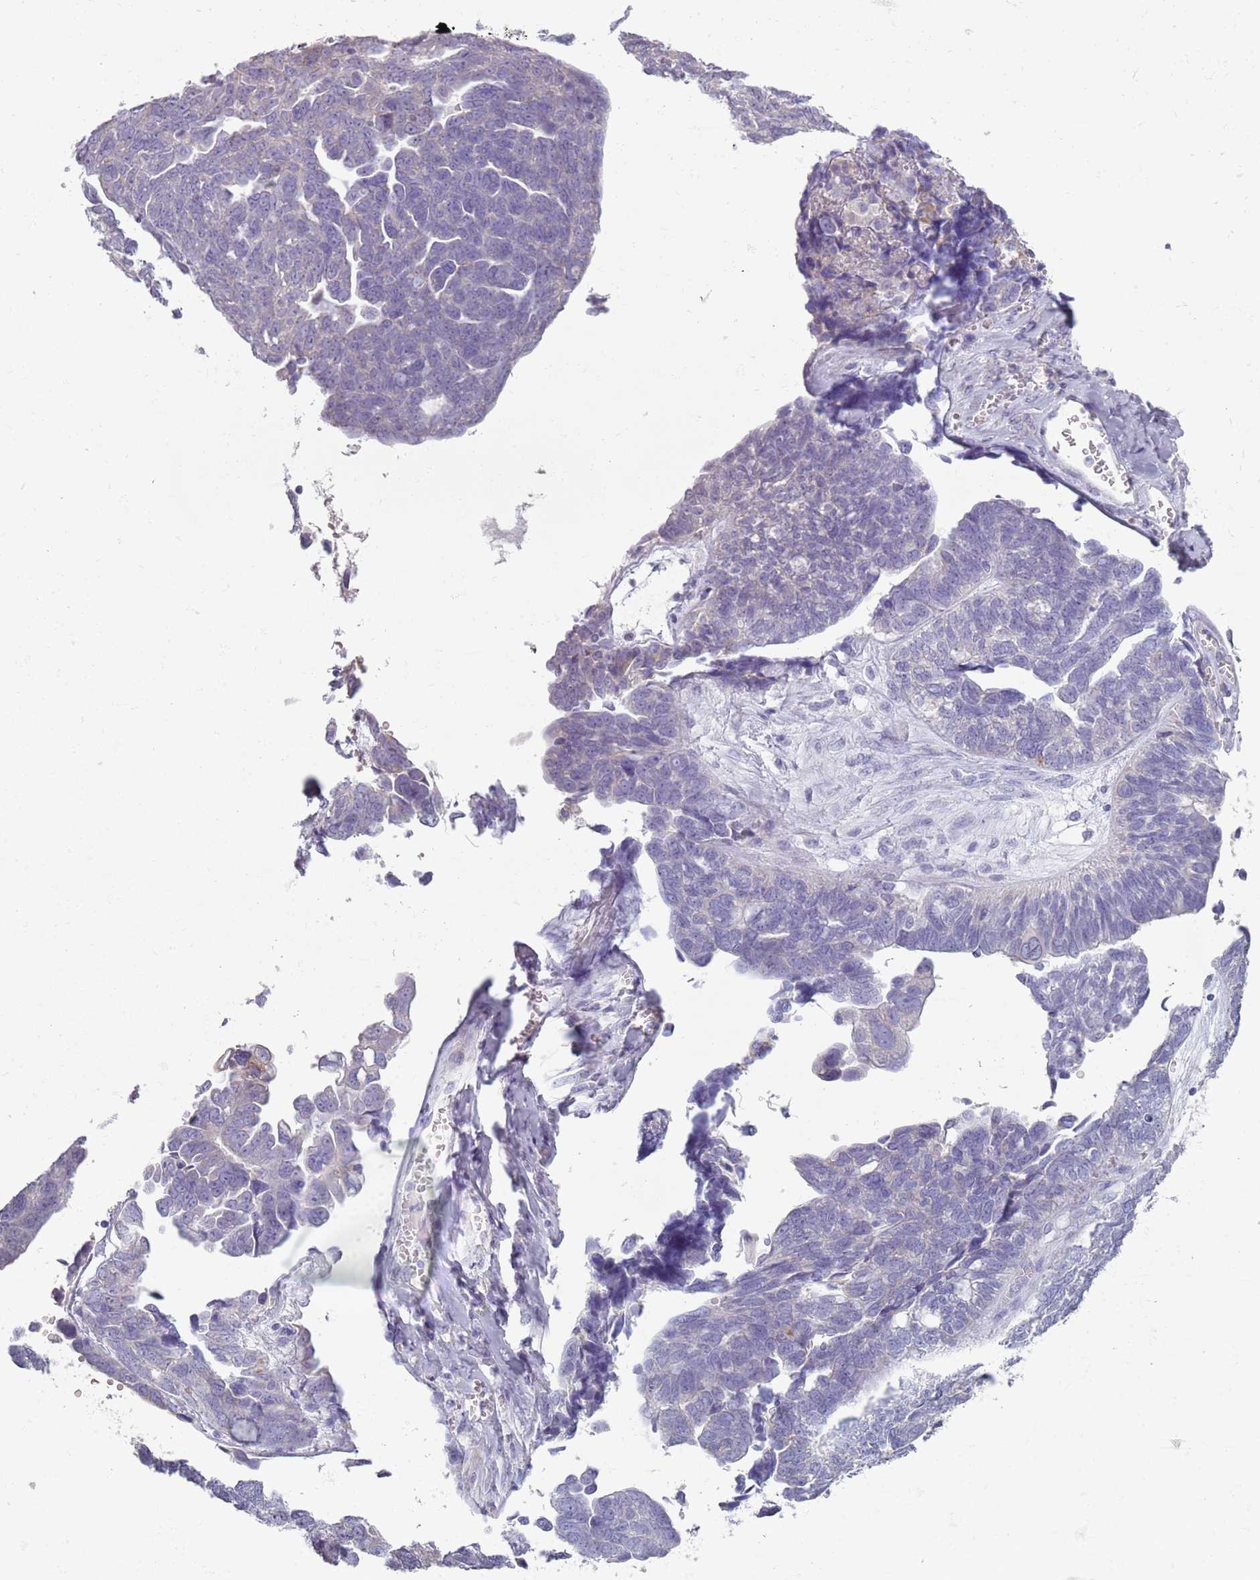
{"staining": {"intensity": "negative", "quantity": "none", "location": "none"}, "tissue": "ovarian cancer", "cell_type": "Tumor cells", "image_type": "cancer", "snomed": [{"axis": "morphology", "description": "Cystadenocarcinoma, serous, NOS"}, {"axis": "topography", "description": "Ovary"}], "caption": "Tumor cells are negative for brown protein staining in ovarian cancer (serous cystadenocarcinoma).", "gene": "HYOU1", "patient": {"sex": "female", "age": 79}}